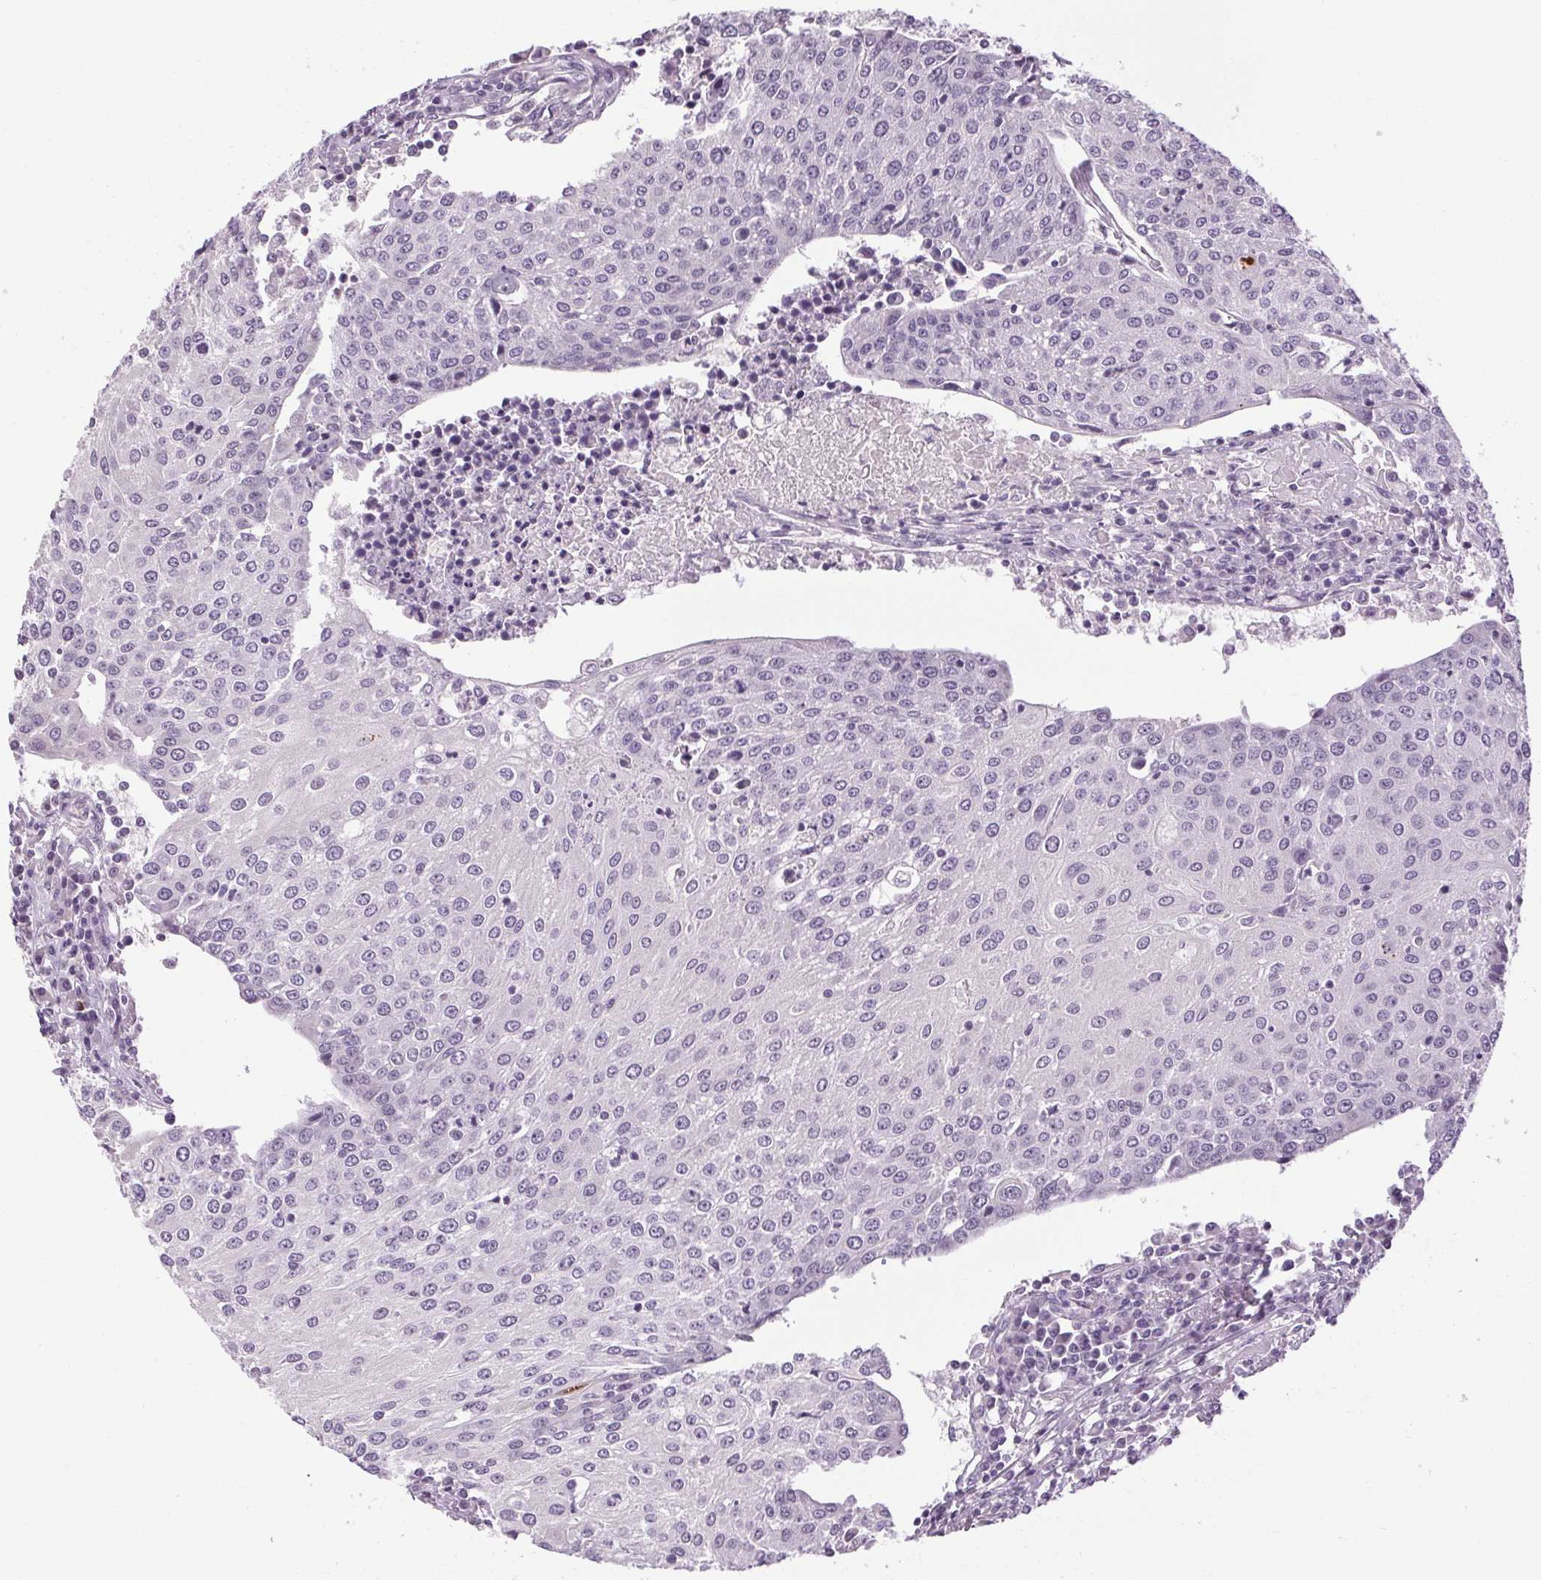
{"staining": {"intensity": "negative", "quantity": "none", "location": "none"}, "tissue": "urothelial cancer", "cell_type": "Tumor cells", "image_type": "cancer", "snomed": [{"axis": "morphology", "description": "Urothelial carcinoma, High grade"}, {"axis": "topography", "description": "Urinary bladder"}], "caption": "Immunohistochemistry (IHC) of human high-grade urothelial carcinoma reveals no staining in tumor cells.", "gene": "KLHL40", "patient": {"sex": "female", "age": 85}}